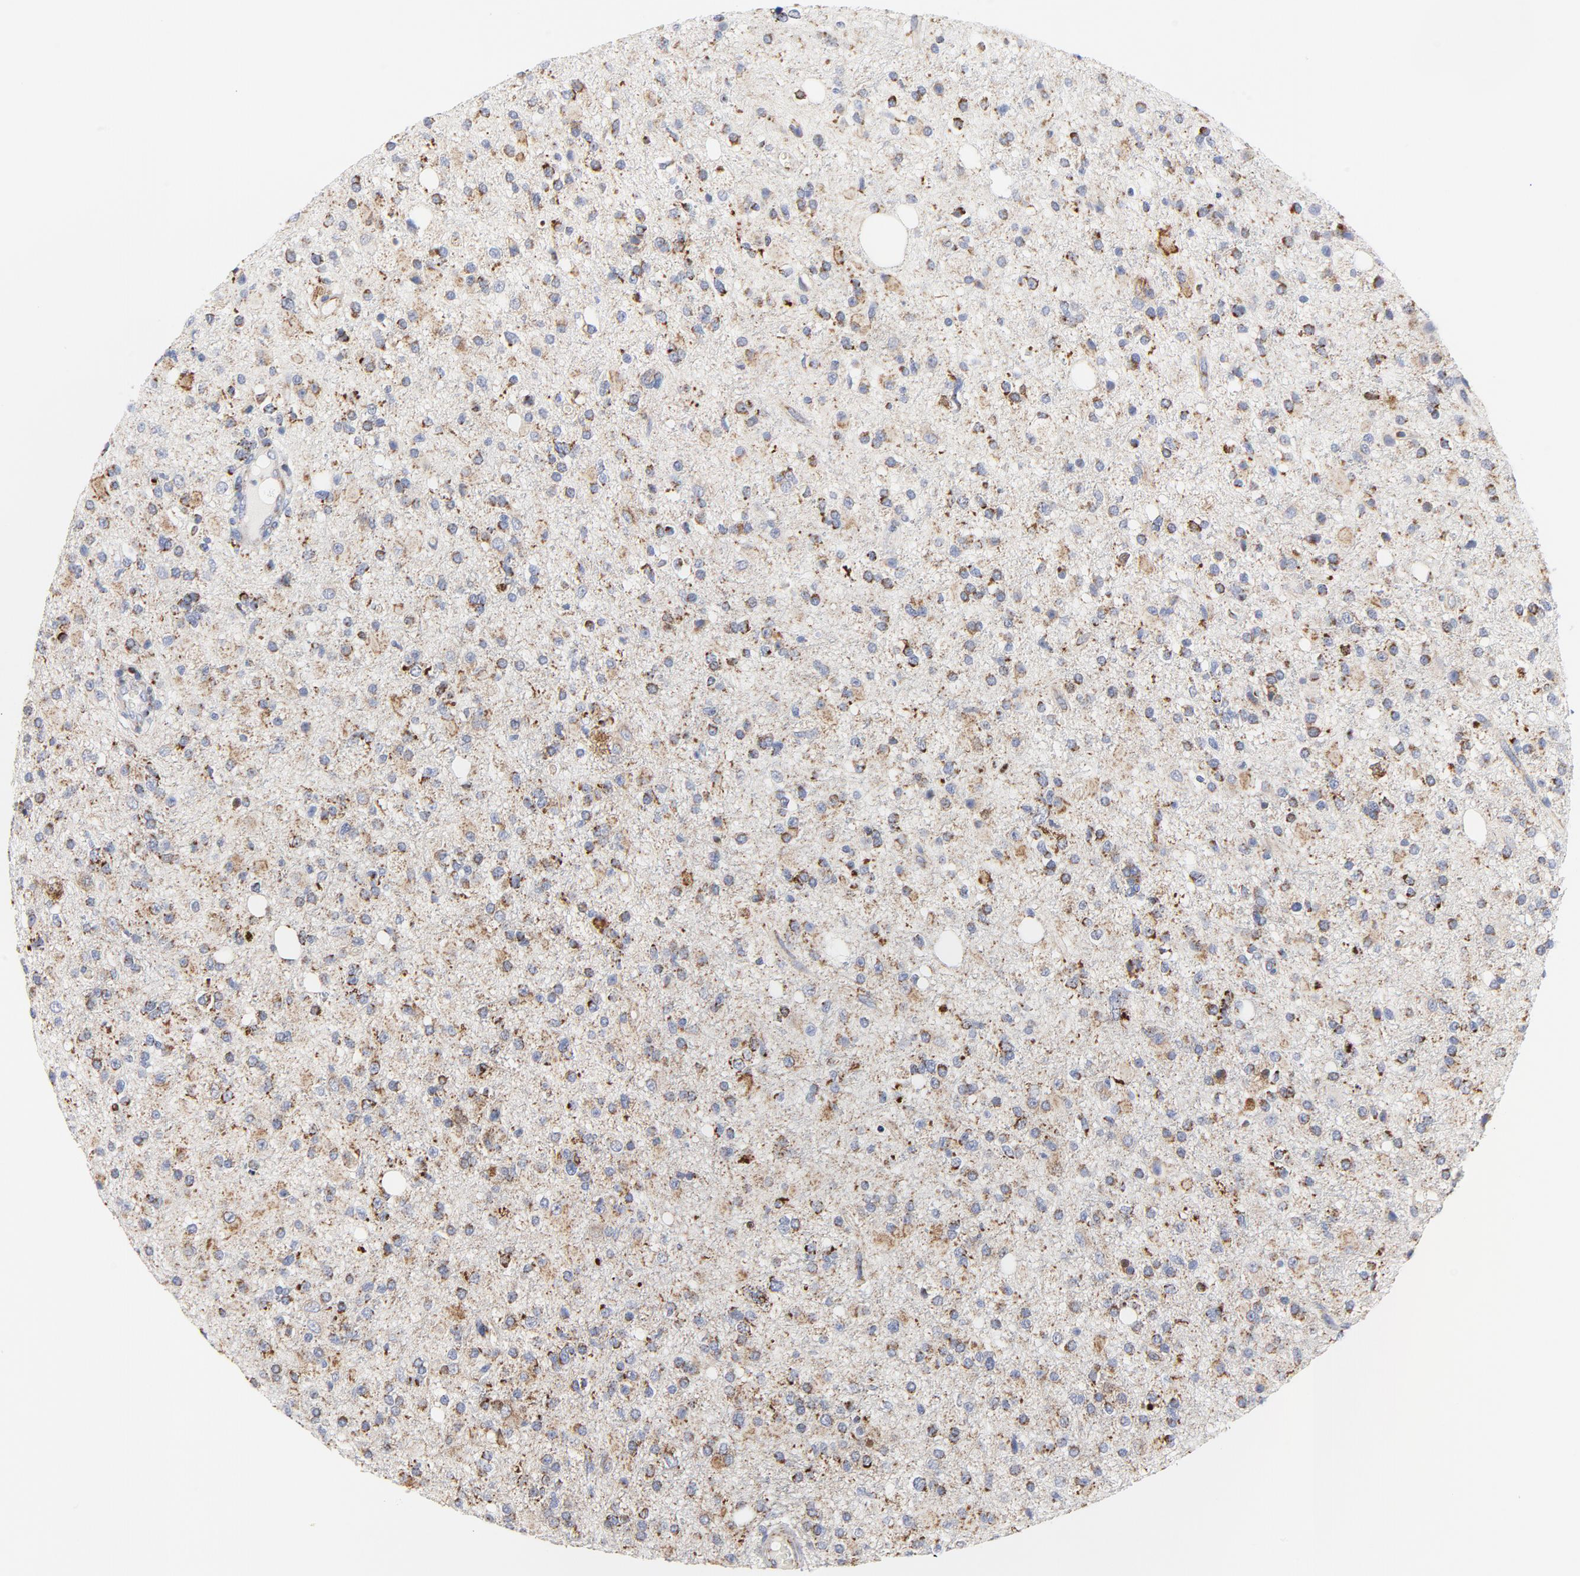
{"staining": {"intensity": "moderate", "quantity": ">75%", "location": "cytoplasmic/membranous"}, "tissue": "glioma", "cell_type": "Tumor cells", "image_type": "cancer", "snomed": [{"axis": "morphology", "description": "Glioma, malignant, High grade"}, {"axis": "topography", "description": "Brain"}], "caption": "This histopathology image demonstrates IHC staining of malignant glioma (high-grade), with medium moderate cytoplasmic/membranous positivity in approximately >75% of tumor cells.", "gene": "CYCS", "patient": {"sex": "male", "age": 33}}